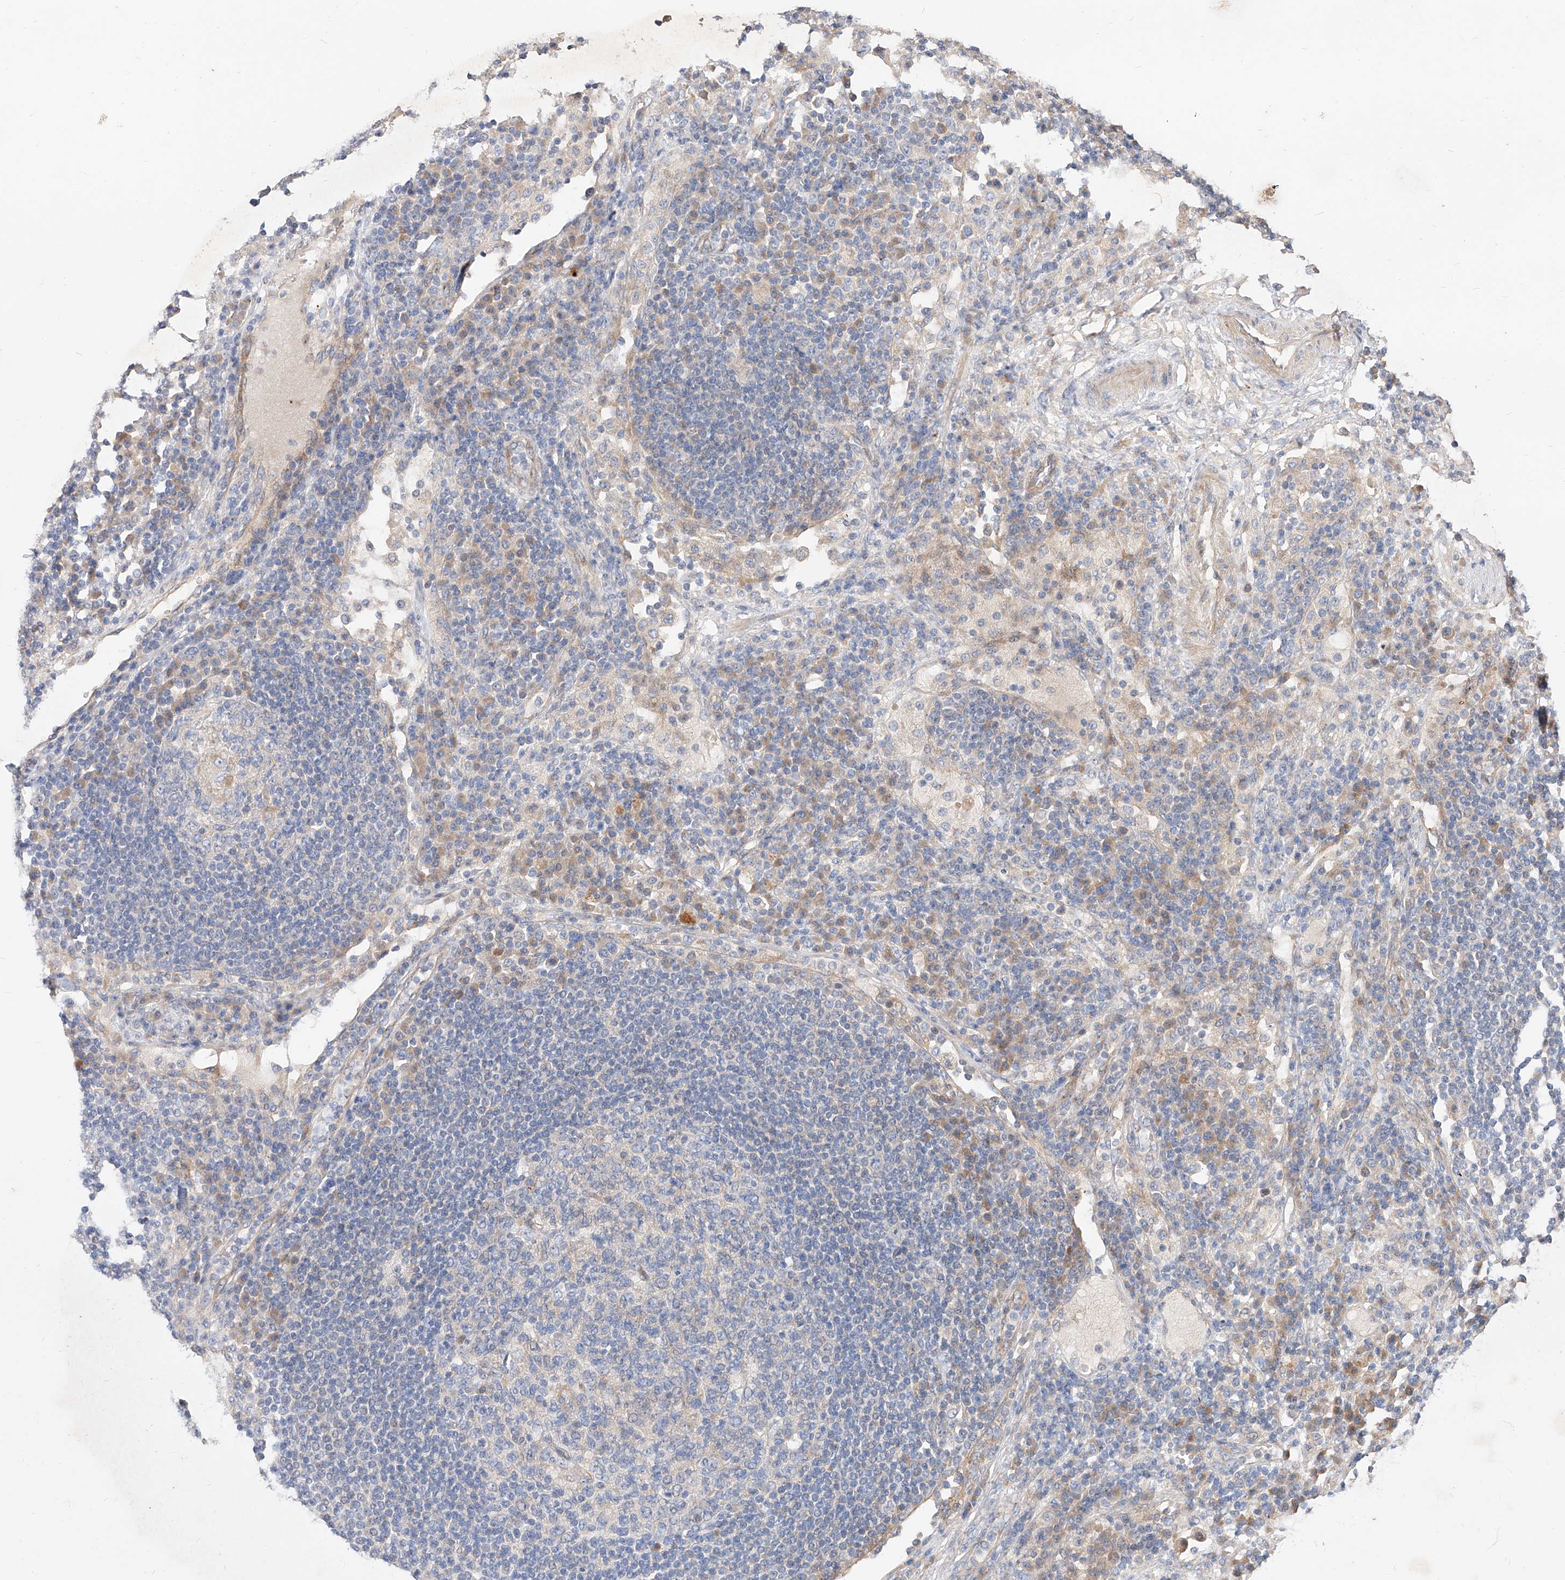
{"staining": {"intensity": "negative", "quantity": "none", "location": "none"}, "tissue": "lymph node", "cell_type": "Germinal center cells", "image_type": "normal", "snomed": [{"axis": "morphology", "description": "Normal tissue, NOS"}, {"axis": "topography", "description": "Lymph node"}], "caption": "An image of human lymph node is negative for staining in germinal center cells. The staining was performed using DAB to visualize the protein expression in brown, while the nuclei were stained in blue with hematoxylin (Magnification: 20x).", "gene": "DIRAS3", "patient": {"sex": "female", "age": 53}}